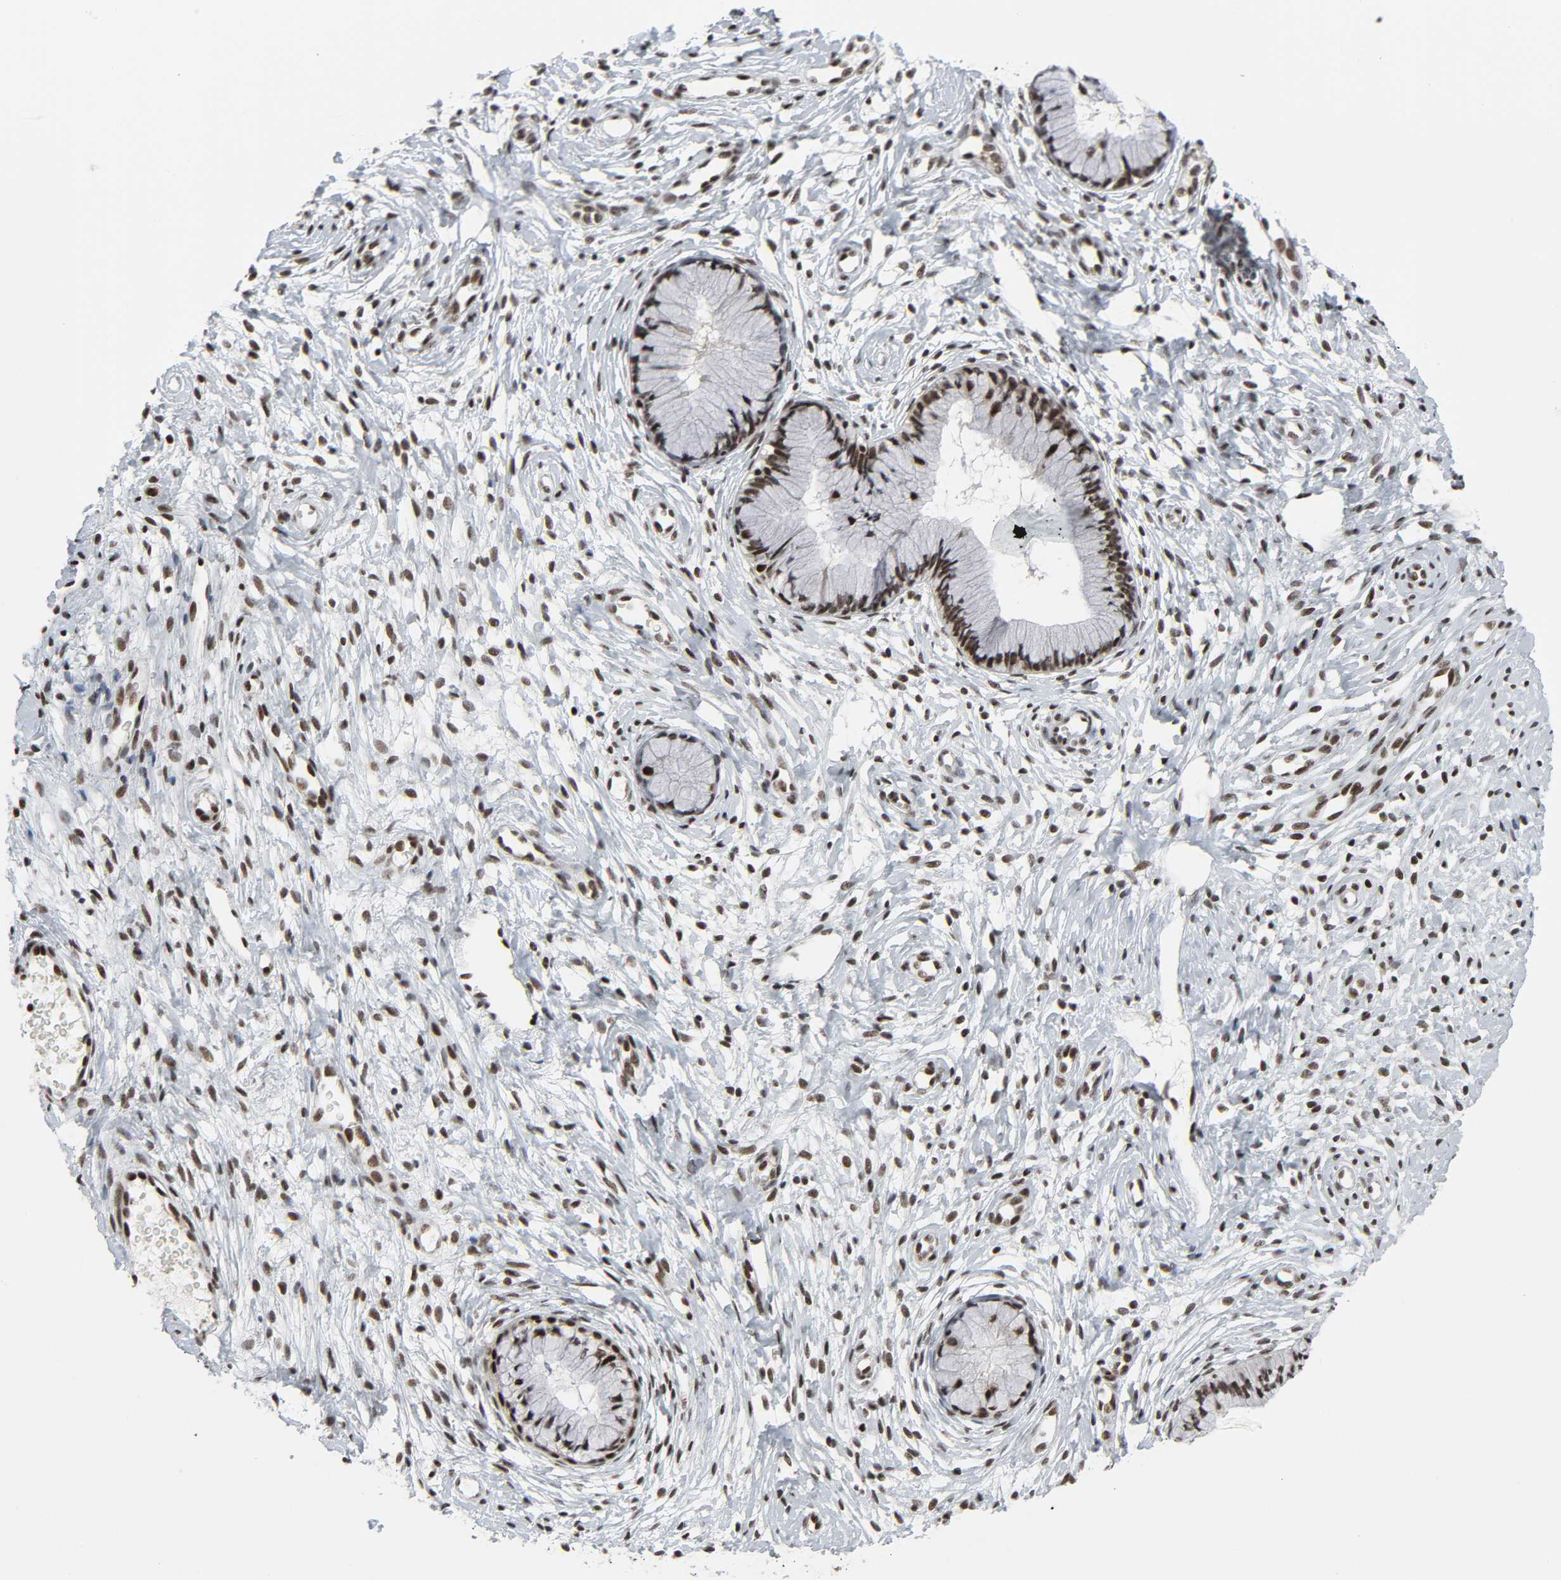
{"staining": {"intensity": "strong", "quantity": ">75%", "location": "nuclear"}, "tissue": "cervix", "cell_type": "Glandular cells", "image_type": "normal", "snomed": [{"axis": "morphology", "description": "Normal tissue, NOS"}, {"axis": "topography", "description": "Cervix"}], "caption": "Cervix stained with a brown dye reveals strong nuclear positive positivity in about >75% of glandular cells.", "gene": "CDK7", "patient": {"sex": "female", "age": 46}}